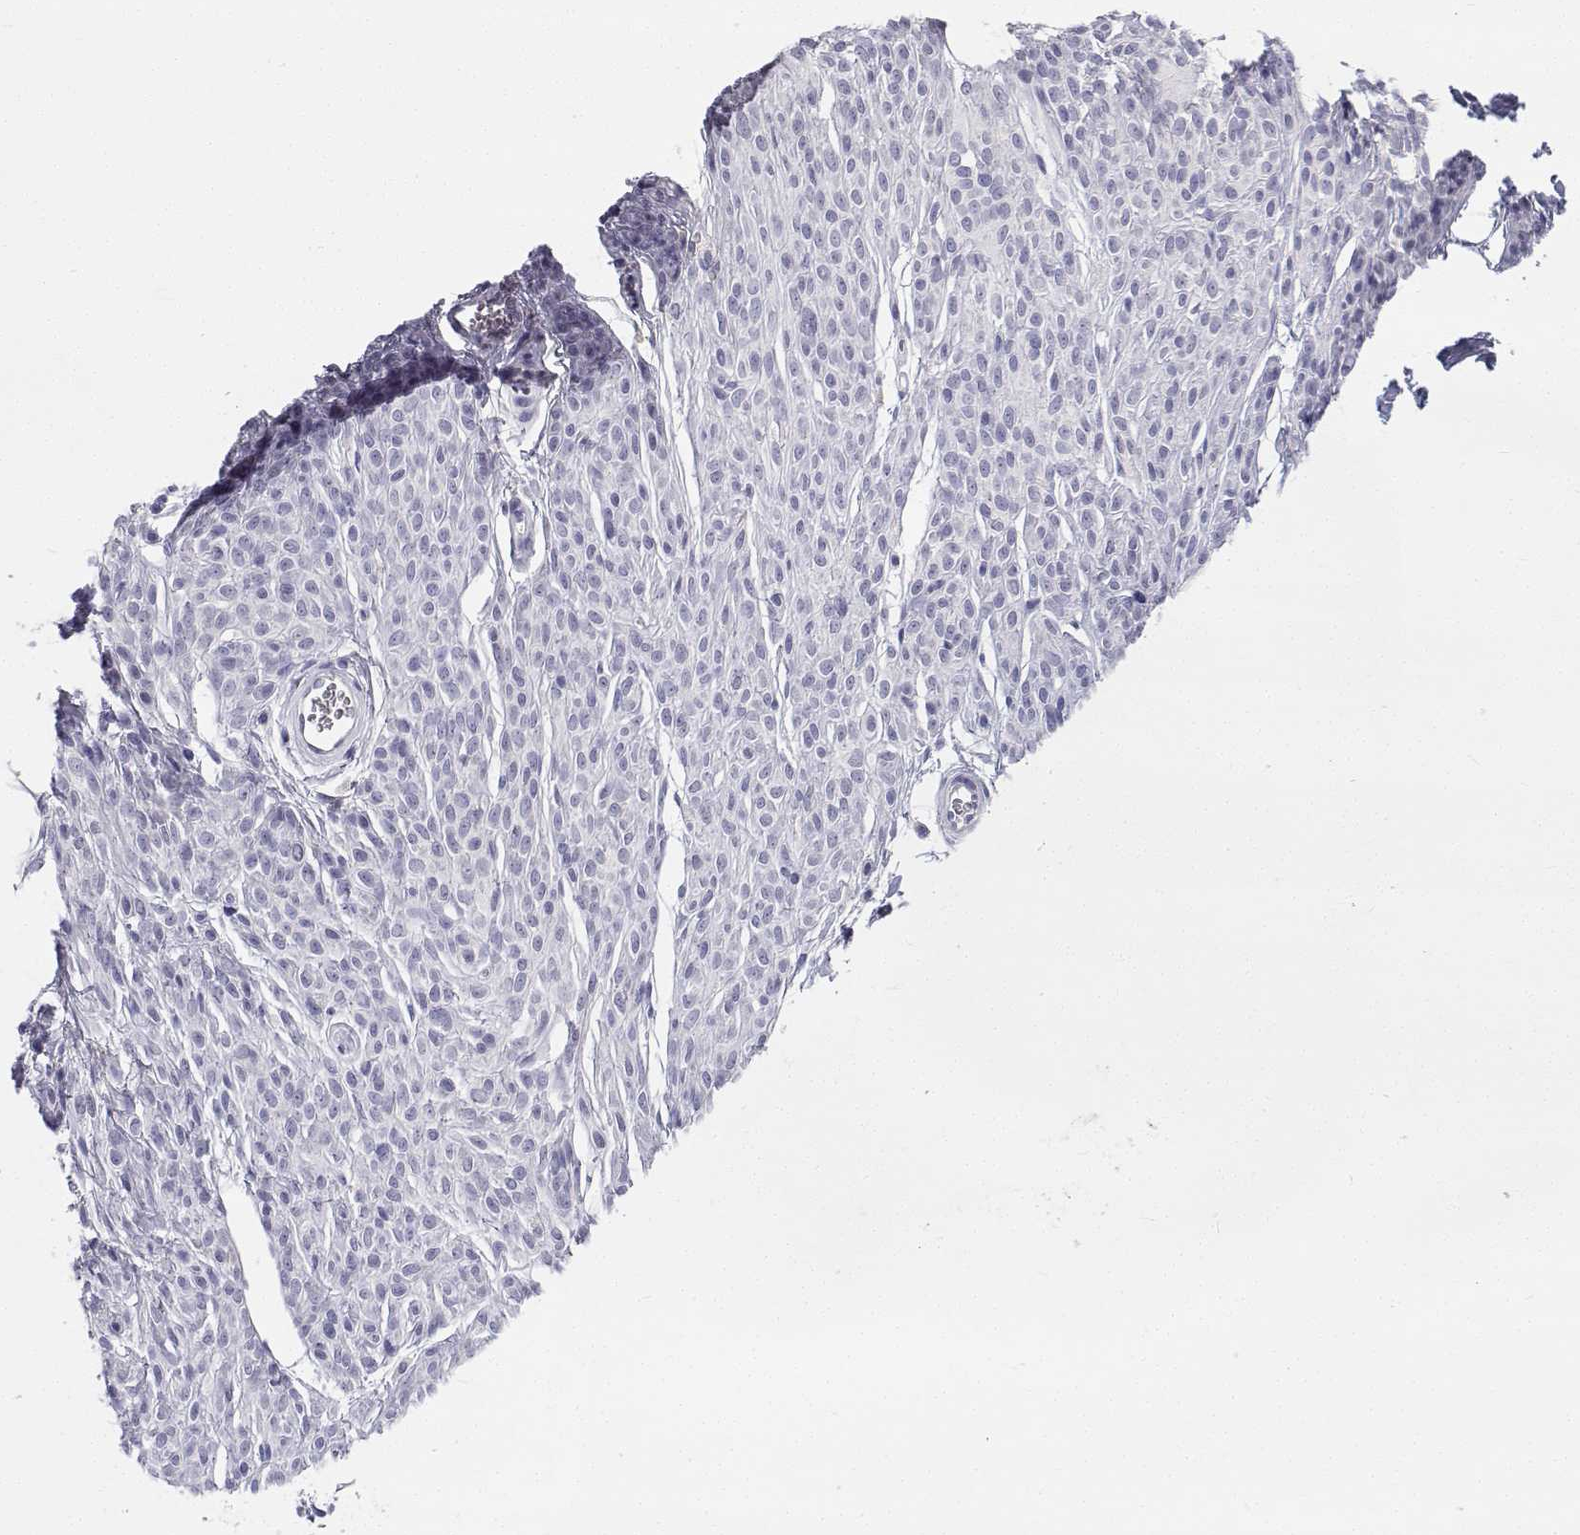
{"staining": {"intensity": "negative", "quantity": "none", "location": "none"}, "tissue": "melanoma", "cell_type": "Tumor cells", "image_type": "cancer", "snomed": [{"axis": "morphology", "description": "Malignant melanoma, NOS"}, {"axis": "topography", "description": "Skin"}], "caption": "The image shows no staining of tumor cells in malignant melanoma.", "gene": "TTN", "patient": {"sex": "male", "age": 40}}